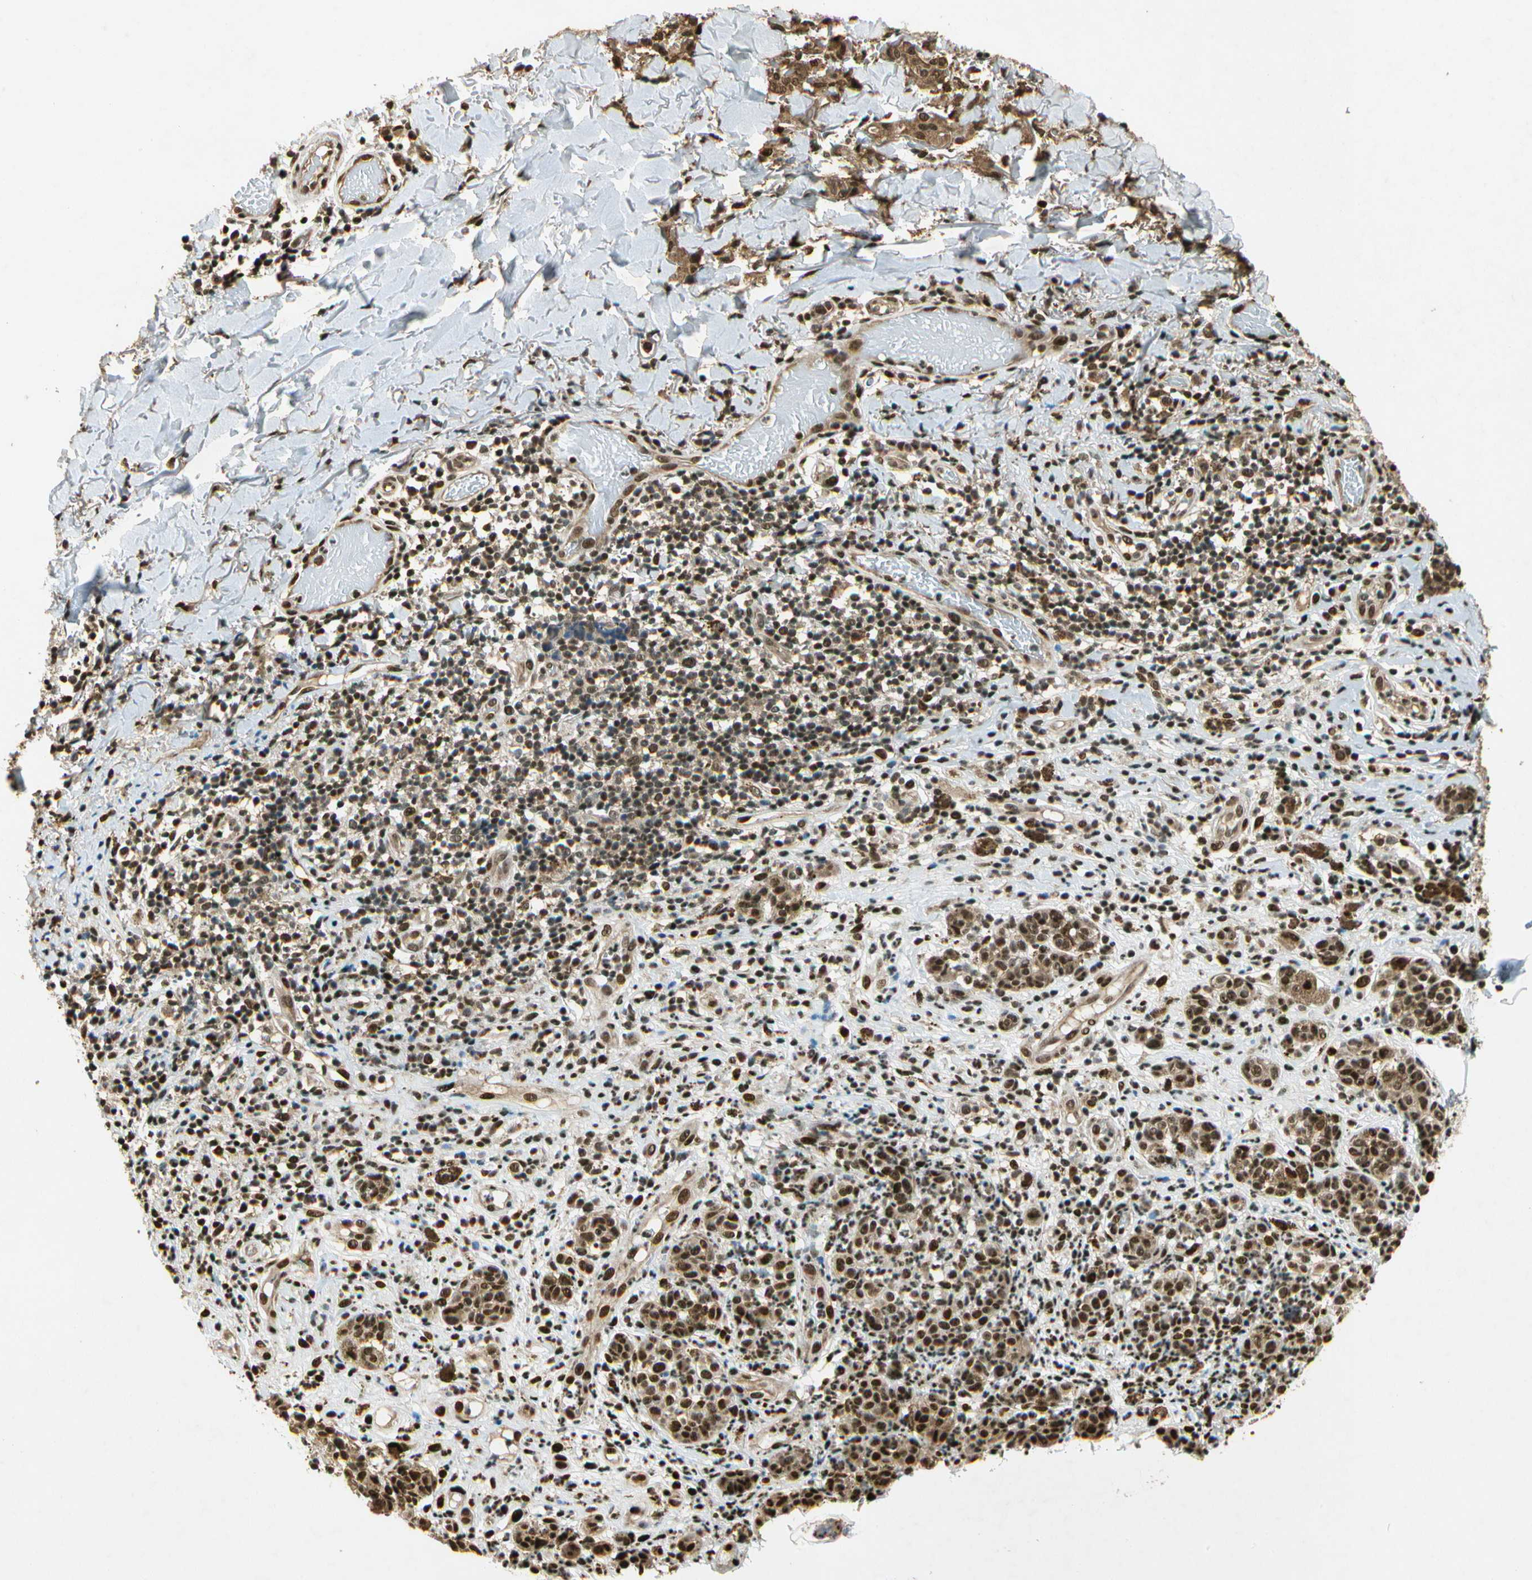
{"staining": {"intensity": "strong", "quantity": ">75%", "location": "cytoplasmic/membranous,nuclear"}, "tissue": "melanoma", "cell_type": "Tumor cells", "image_type": "cancer", "snomed": [{"axis": "morphology", "description": "Malignant melanoma, NOS"}, {"axis": "topography", "description": "Skin"}], "caption": "Brown immunohistochemical staining in human melanoma shows strong cytoplasmic/membranous and nuclear staining in about >75% of tumor cells.", "gene": "EIF1AX", "patient": {"sex": "male", "age": 64}}